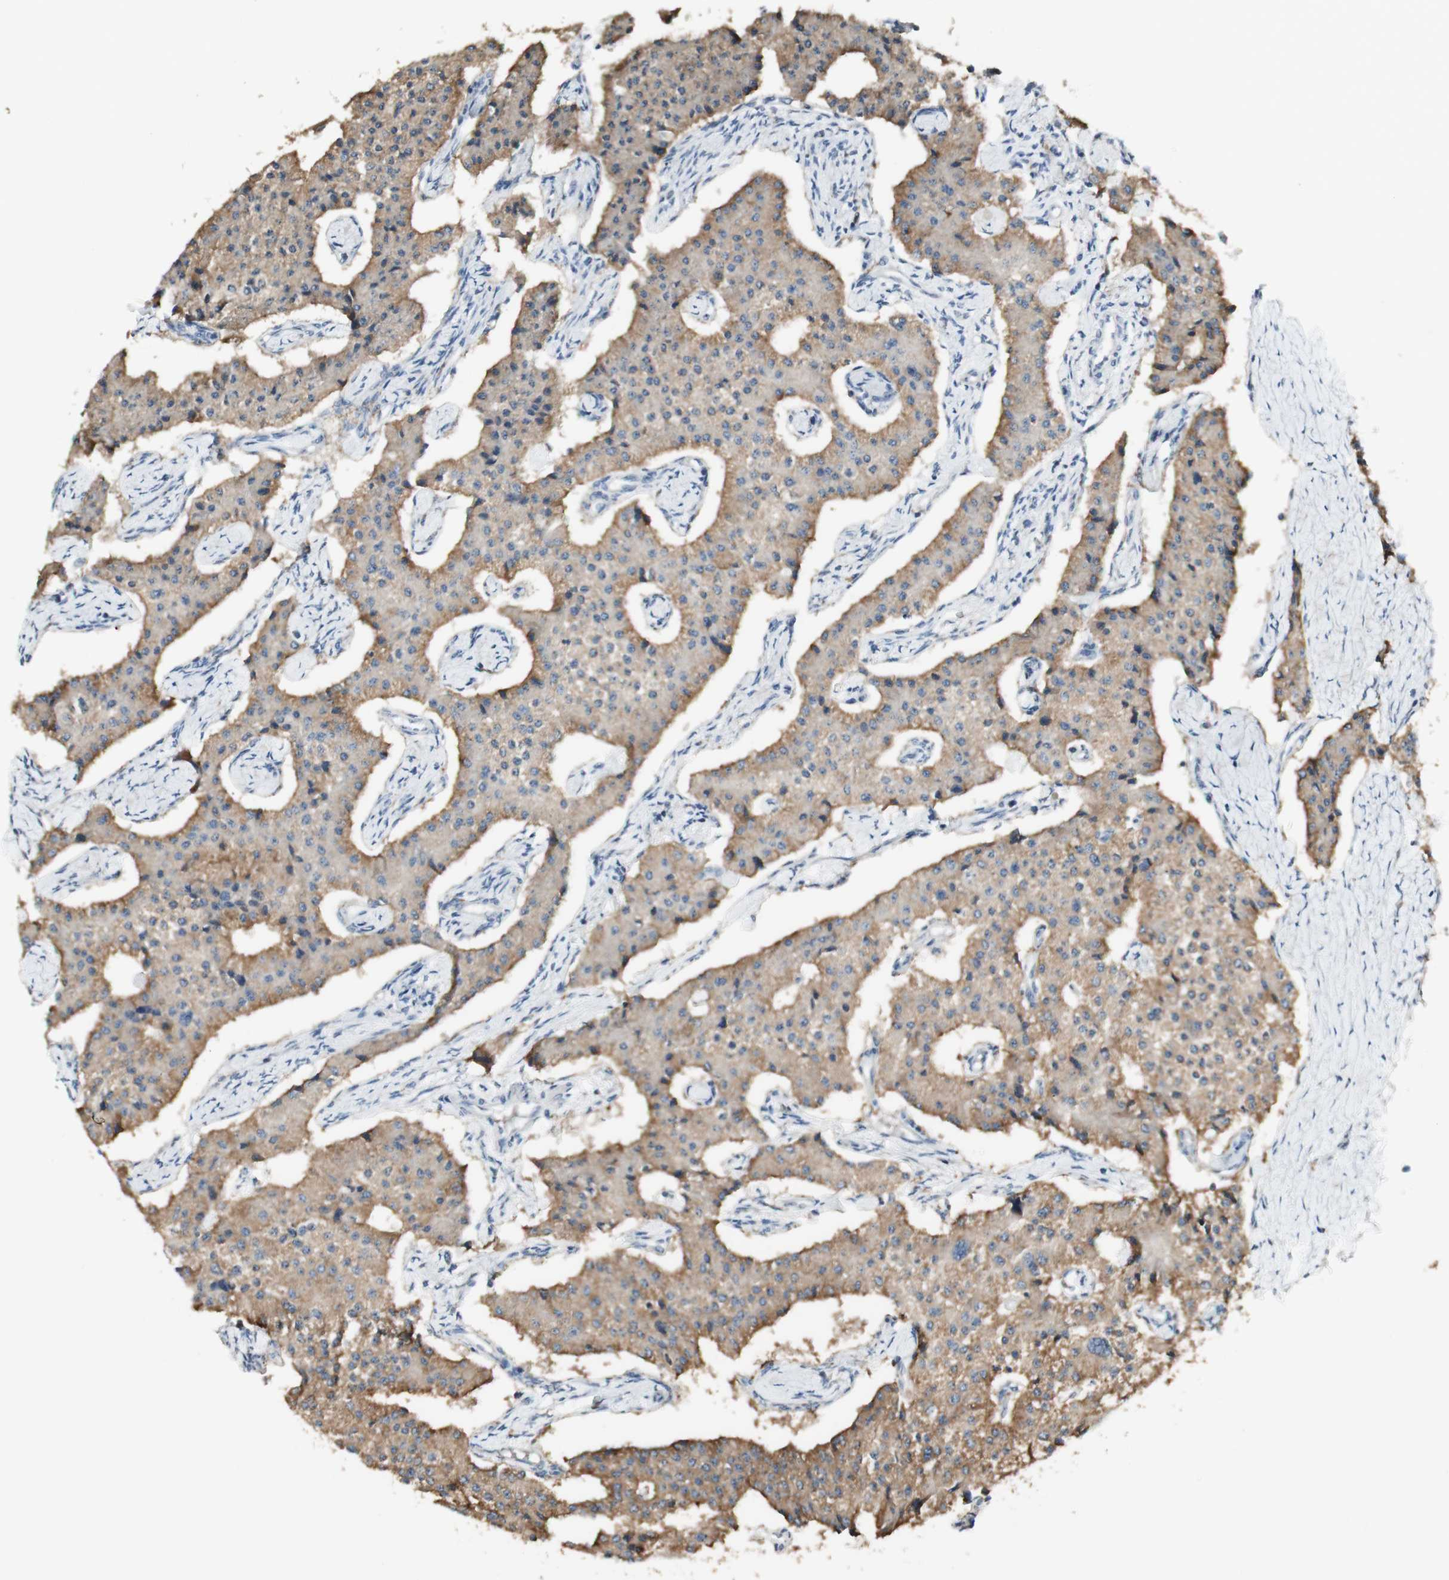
{"staining": {"intensity": "moderate", "quantity": ">75%", "location": "cytoplasmic/membranous"}, "tissue": "carcinoid", "cell_type": "Tumor cells", "image_type": "cancer", "snomed": [{"axis": "morphology", "description": "Carcinoid, malignant, NOS"}, {"axis": "topography", "description": "Colon"}], "caption": "Immunohistochemical staining of carcinoid (malignant) shows medium levels of moderate cytoplasmic/membranous protein staining in approximately >75% of tumor cells.", "gene": "ATP6V1E1", "patient": {"sex": "female", "age": 52}}